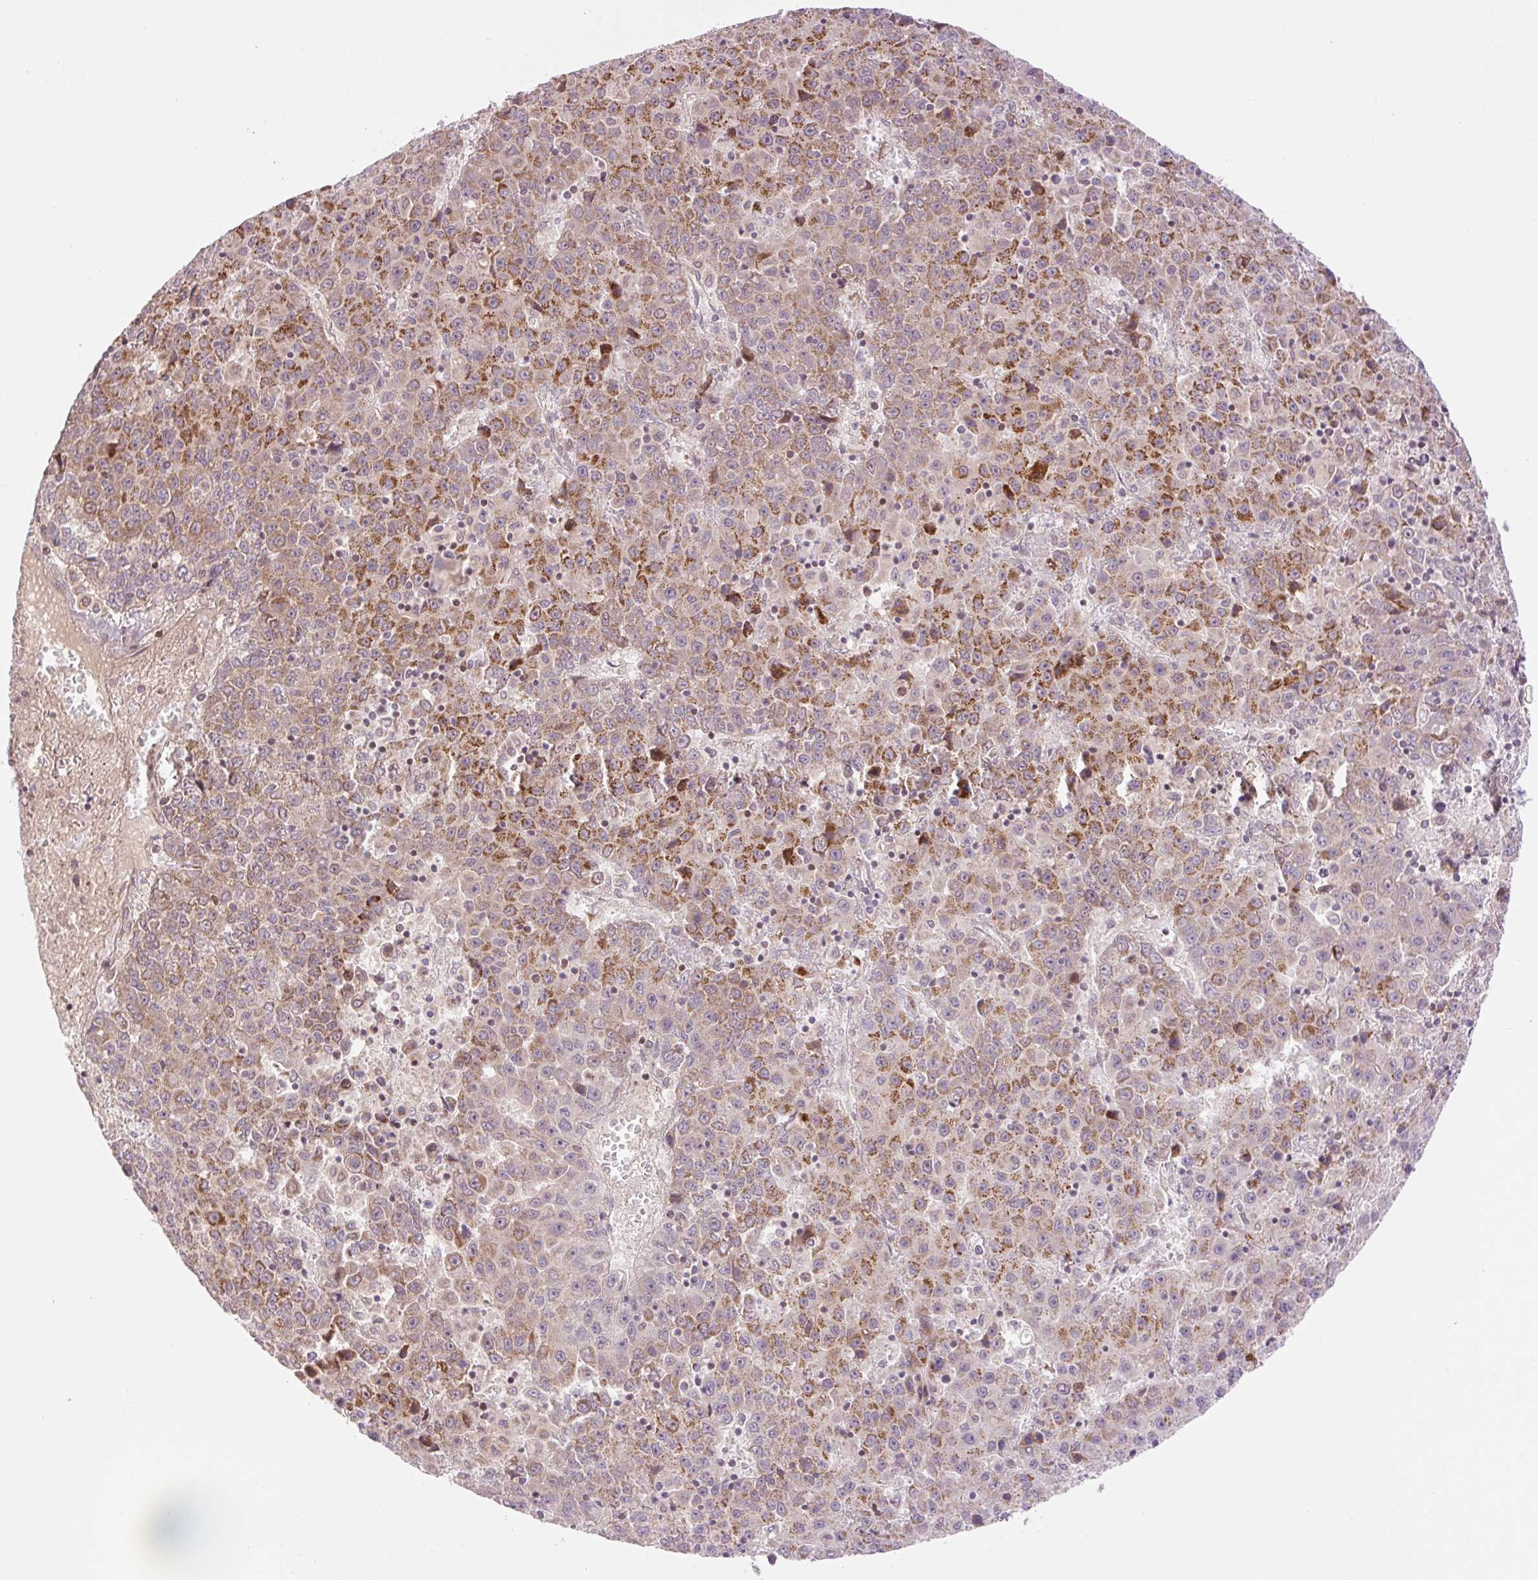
{"staining": {"intensity": "strong", "quantity": "25%-75%", "location": "cytoplasmic/membranous"}, "tissue": "liver cancer", "cell_type": "Tumor cells", "image_type": "cancer", "snomed": [{"axis": "morphology", "description": "Carcinoma, Hepatocellular, NOS"}, {"axis": "topography", "description": "Liver"}], "caption": "This micrograph displays hepatocellular carcinoma (liver) stained with immunohistochemistry (IHC) to label a protein in brown. The cytoplasmic/membranous of tumor cells show strong positivity for the protein. Nuclei are counter-stained blue.", "gene": "ZNF394", "patient": {"sex": "female", "age": 53}}